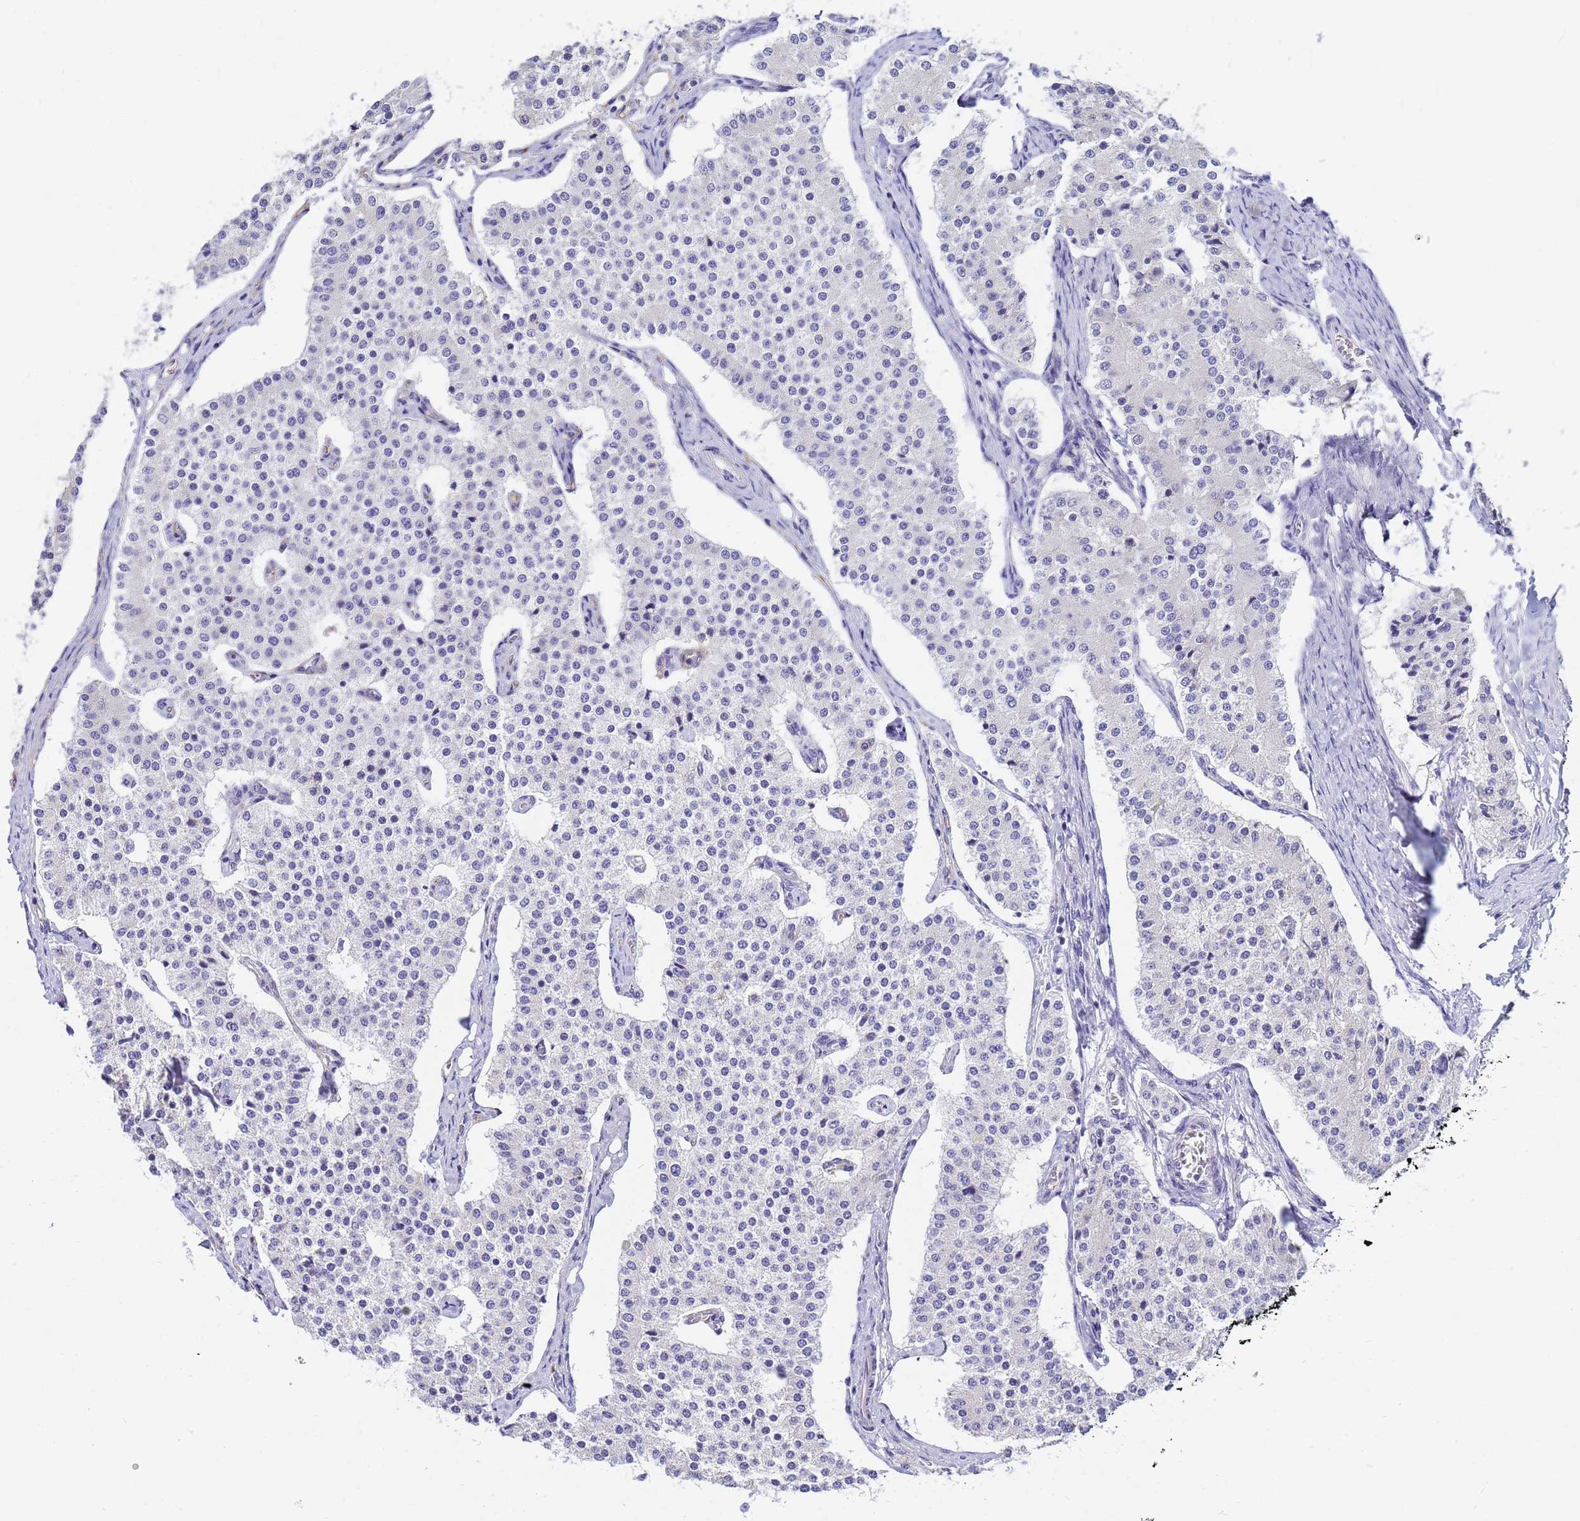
{"staining": {"intensity": "negative", "quantity": "none", "location": "none"}, "tissue": "carcinoid", "cell_type": "Tumor cells", "image_type": "cancer", "snomed": [{"axis": "morphology", "description": "Carcinoid, malignant, NOS"}, {"axis": "topography", "description": "Colon"}], "caption": "An immunohistochemistry (IHC) photomicrograph of carcinoid is shown. There is no staining in tumor cells of carcinoid.", "gene": "DPRX", "patient": {"sex": "female", "age": 52}}